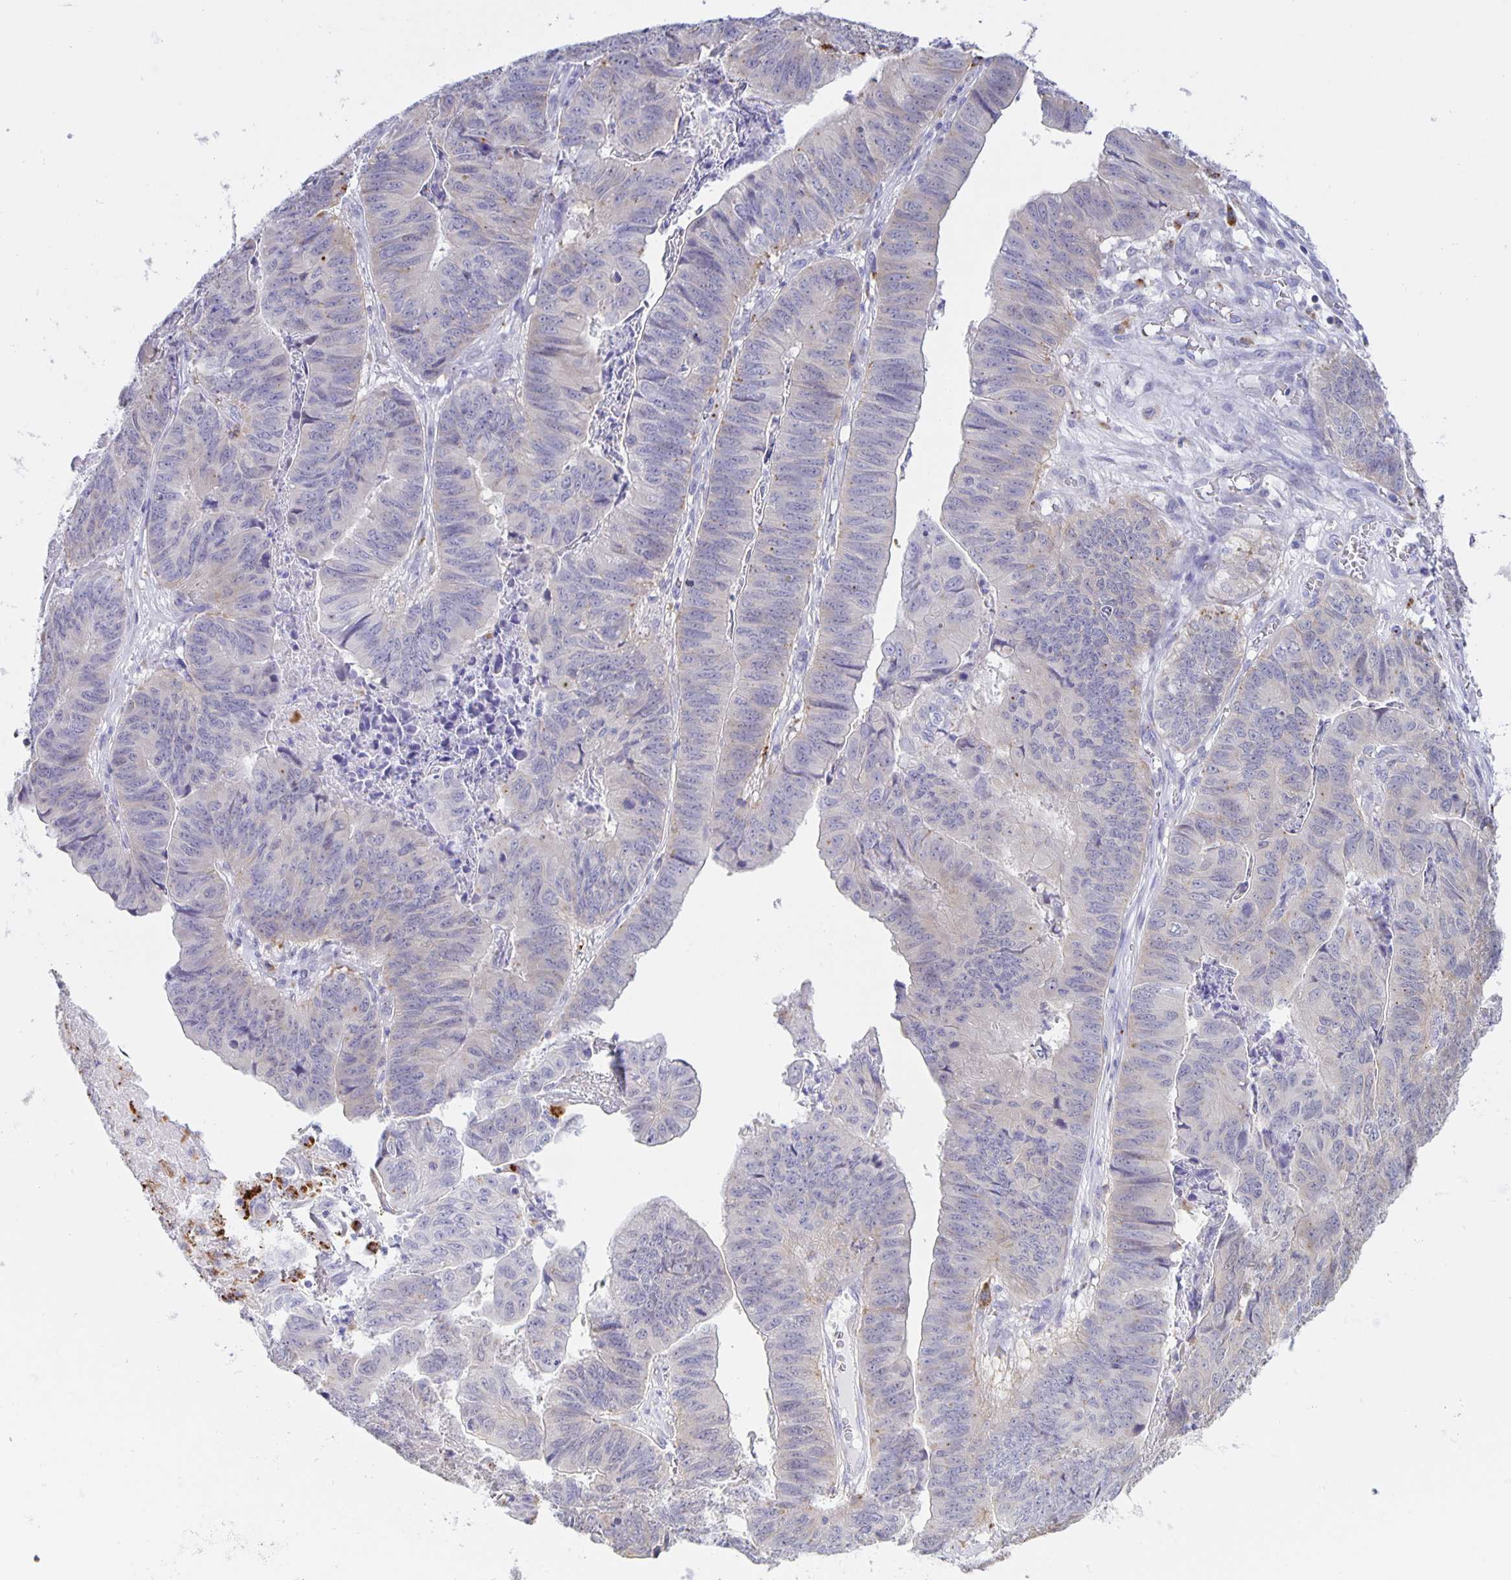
{"staining": {"intensity": "negative", "quantity": "none", "location": "none"}, "tissue": "stomach cancer", "cell_type": "Tumor cells", "image_type": "cancer", "snomed": [{"axis": "morphology", "description": "Adenocarcinoma, NOS"}, {"axis": "topography", "description": "Stomach, lower"}], "caption": "This is an immunohistochemistry (IHC) micrograph of stomach cancer (adenocarcinoma). There is no positivity in tumor cells.", "gene": "LIPA", "patient": {"sex": "male", "age": 77}}